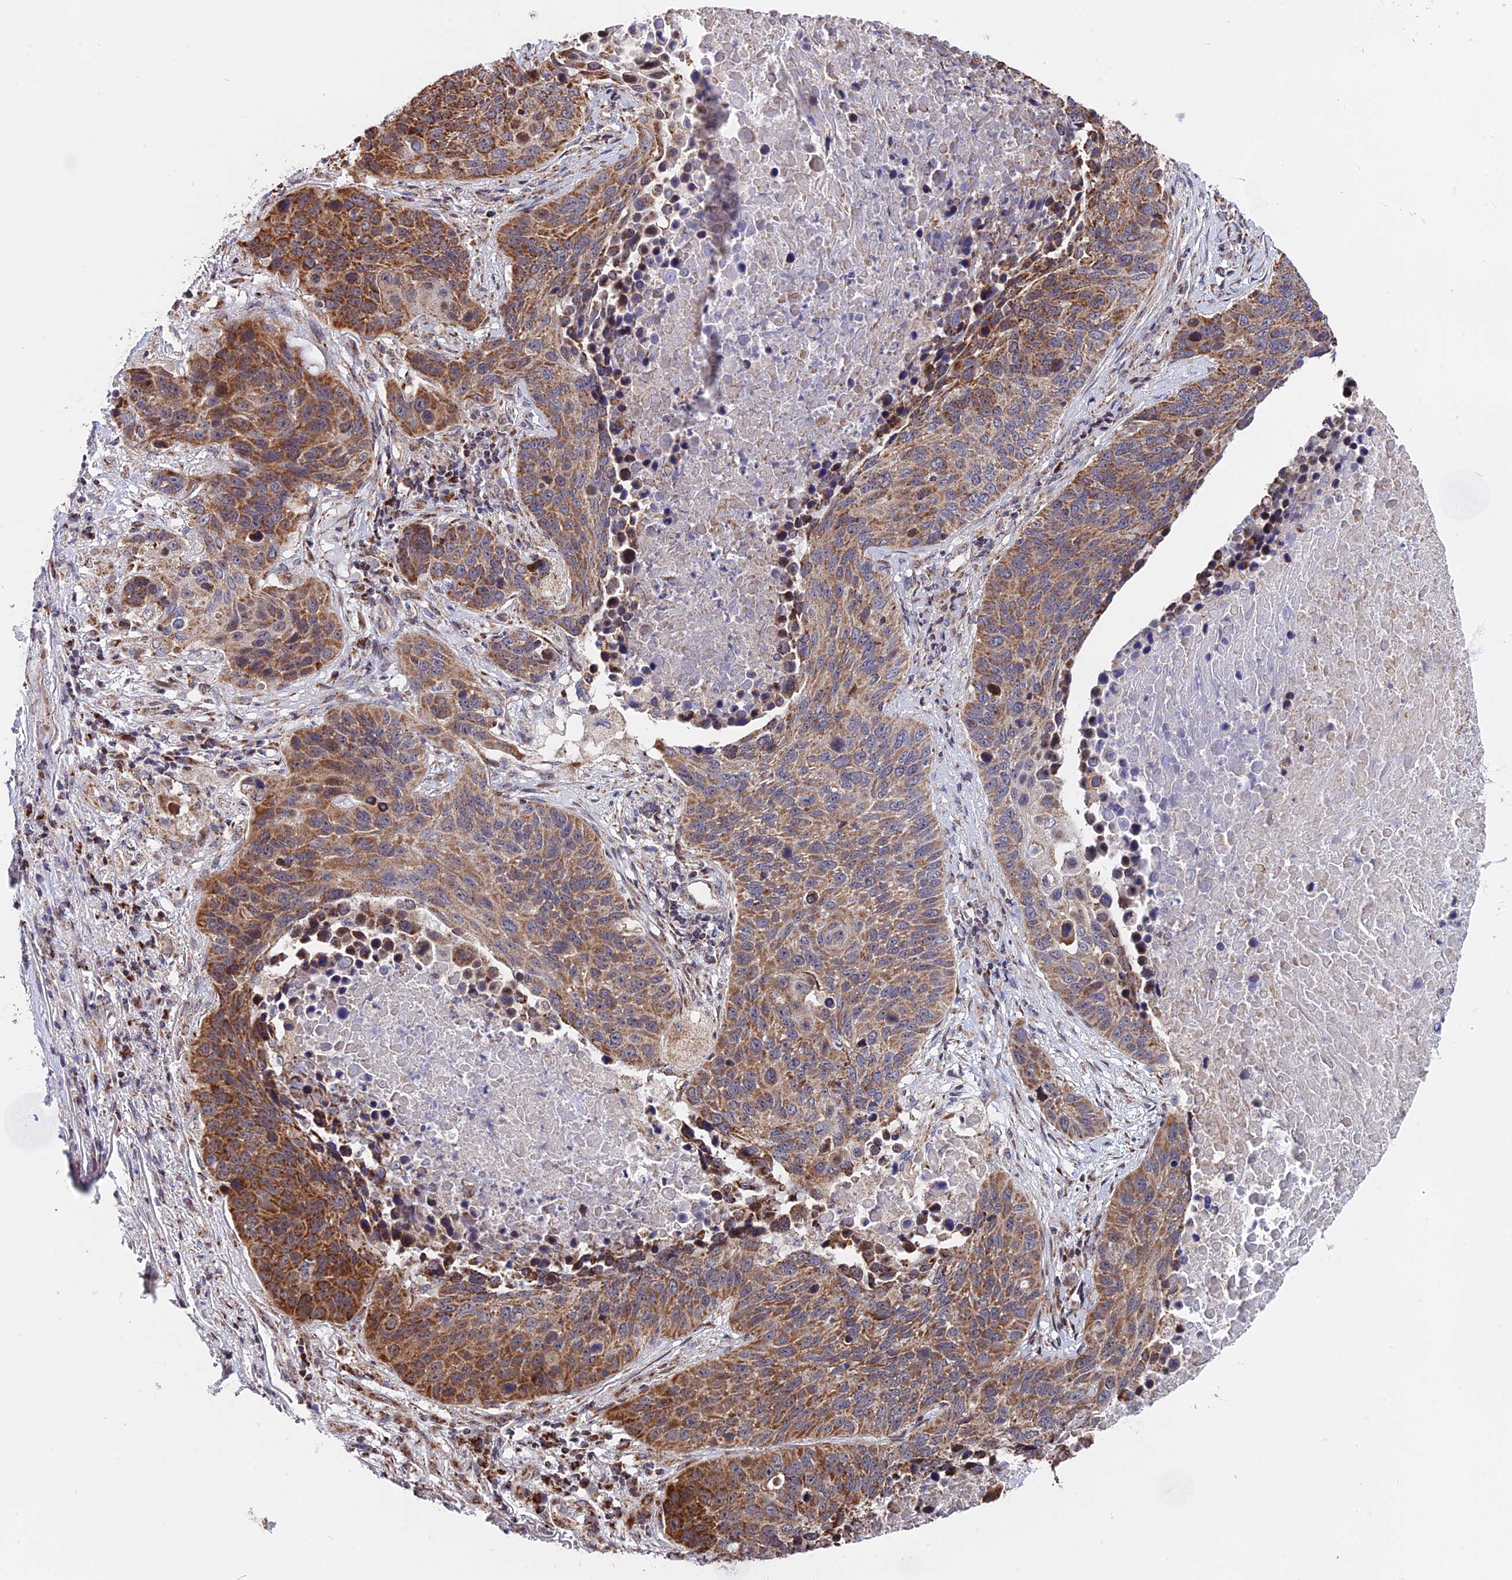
{"staining": {"intensity": "moderate", "quantity": ">75%", "location": "cytoplasmic/membranous"}, "tissue": "lung cancer", "cell_type": "Tumor cells", "image_type": "cancer", "snomed": [{"axis": "morphology", "description": "Normal tissue, NOS"}, {"axis": "morphology", "description": "Squamous cell carcinoma, NOS"}, {"axis": "topography", "description": "Lymph node"}, {"axis": "topography", "description": "Lung"}], "caption": "Approximately >75% of tumor cells in squamous cell carcinoma (lung) reveal moderate cytoplasmic/membranous protein staining as visualized by brown immunohistochemical staining.", "gene": "FAM174C", "patient": {"sex": "male", "age": 66}}